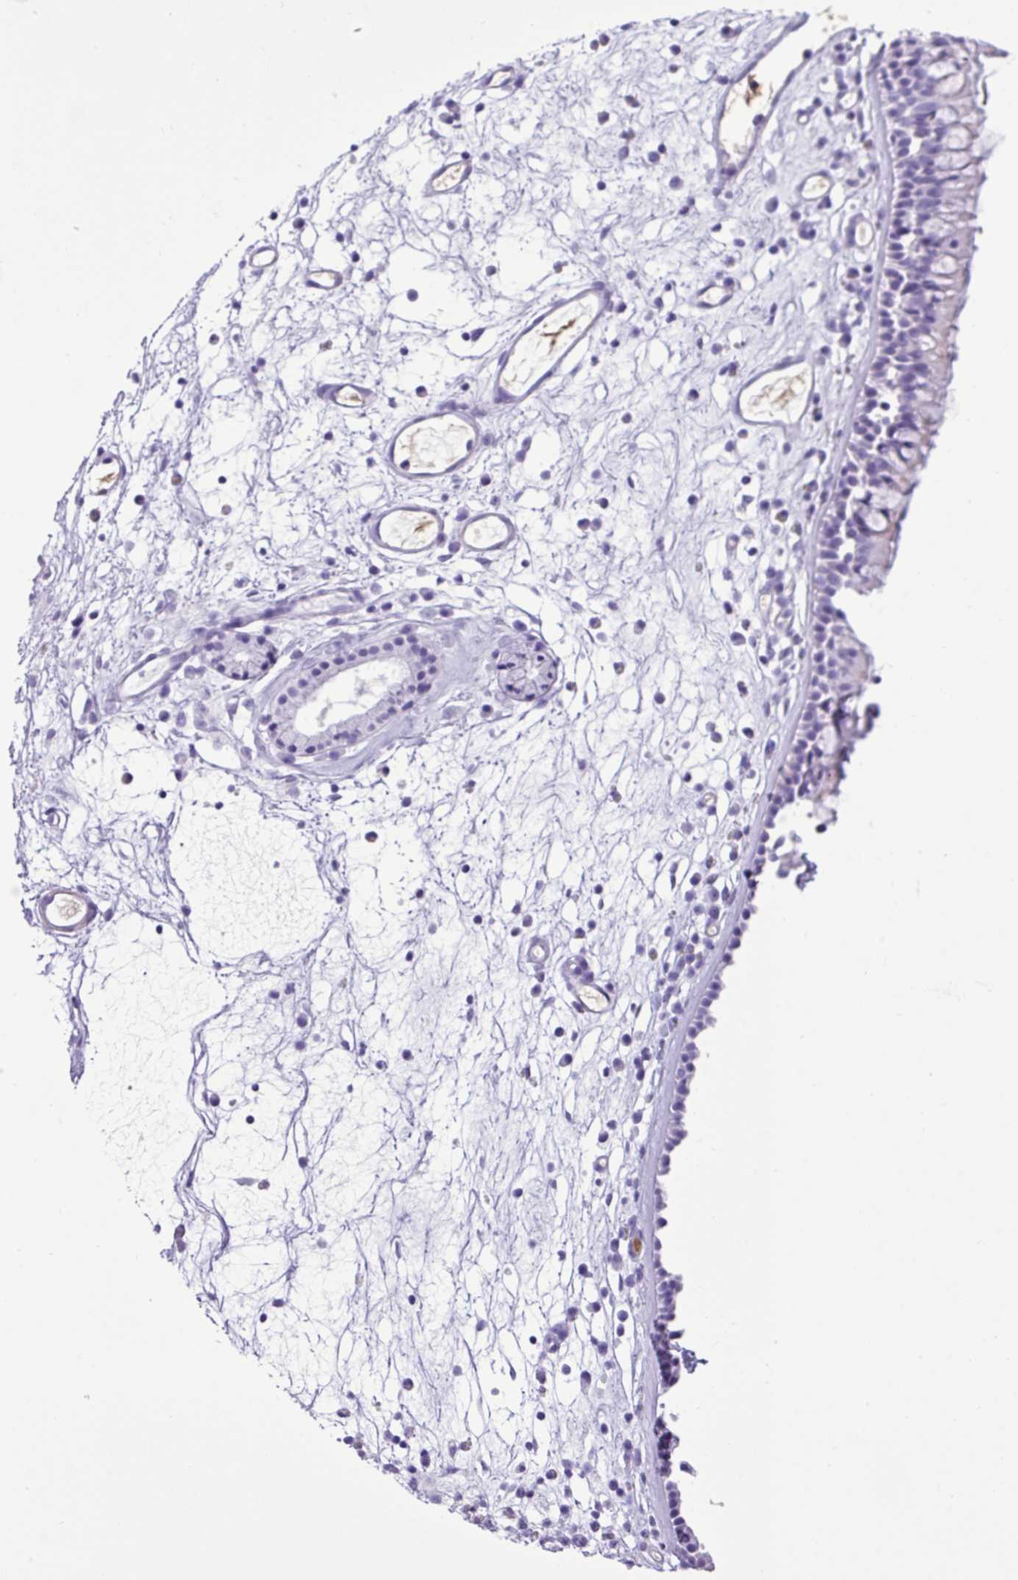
{"staining": {"intensity": "strong", "quantity": "<25%", "location": "cytoplasmic/membranous"}, "tissue": "nasopharynx", "cell_type": "Respiratory epithelial cells", "image_type": "normal", "snomed": [{"axis": "morphology", "description": "Normal tissue, NOS"}, {"axis": "topography", "description": "Nasopharynx"}], "caption": "Unremarkable nasopharynx demonstrates strong cytoplasmic/membranous positivity in approximately <25% of respiratory epithelial cells, visualized by immunohistochemistry. The staining was performed using DAB (3,3'-diaminobenzidine) to visualize the protein expression in brown, while the nuclei were stained in blue with hematoxylin (Magnification: 20x).", "gene": "ZSCAN5A", "patient": {"sex": "male", "age": 63}}